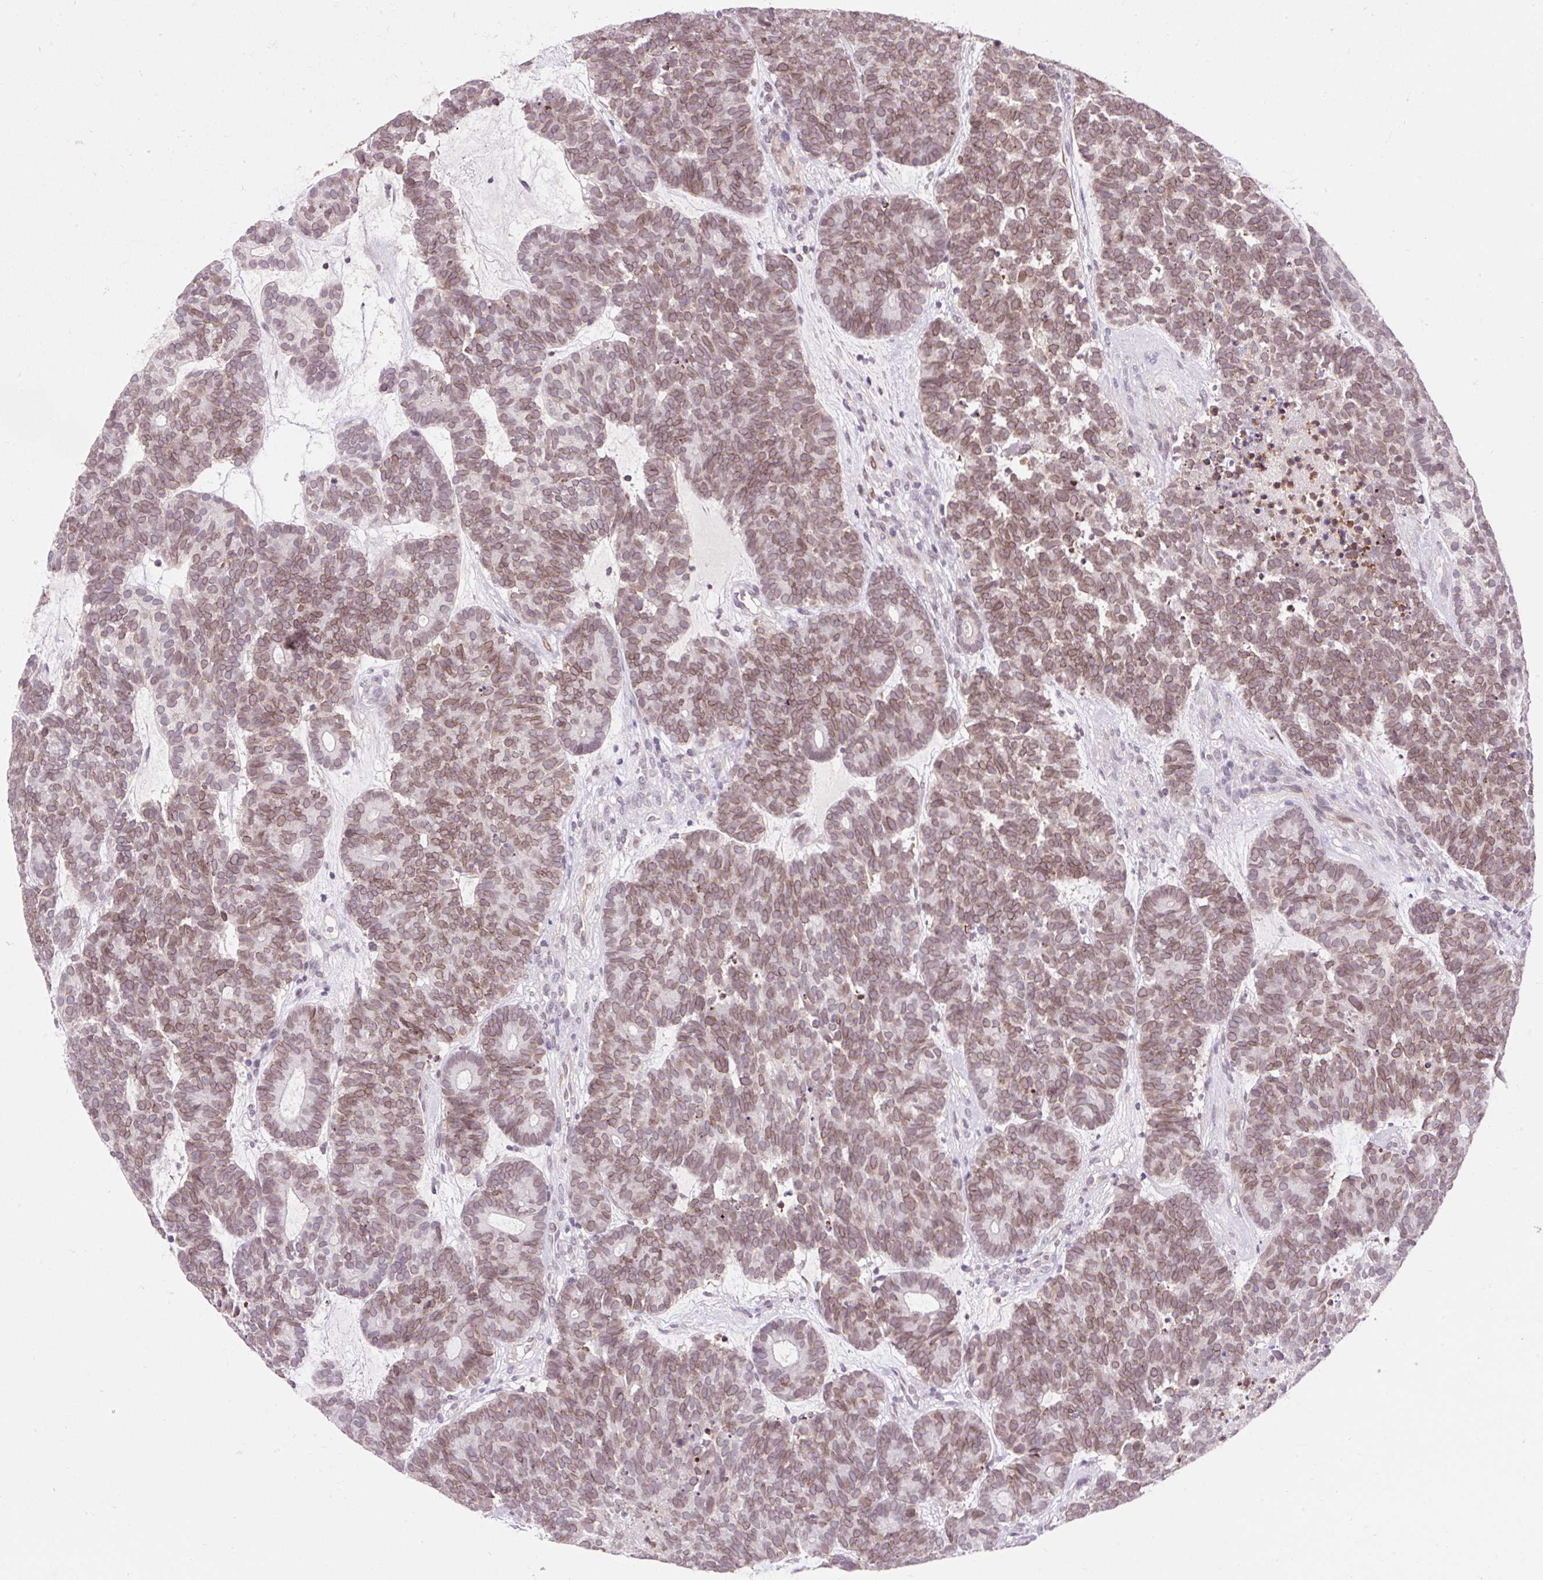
{"staining": {"intensity": "weak", "quantity": ">75%", "location": "cytoplasmic/membranous,nuclear"}, "tissue": "head and neck cancer", "cell_type": "Tumor cells", "image_type": "cancer", "snomed": [{"axis": "morphology", "description": "Adenocarcinoma, NOS"}, {"axis": "topography", "description": "Head-Neck"}], "caption": "Immunohistochemistry (DAB (3,3'-diaminobenzidine)) staining of adenocarcinoma (head and neck) reveals weak cytoplasmic/membranous and nuclear protein staining in about >75% of tumor cells.", "gene": "ZNF610", "patient": {"sex": "female", "age": 81}}